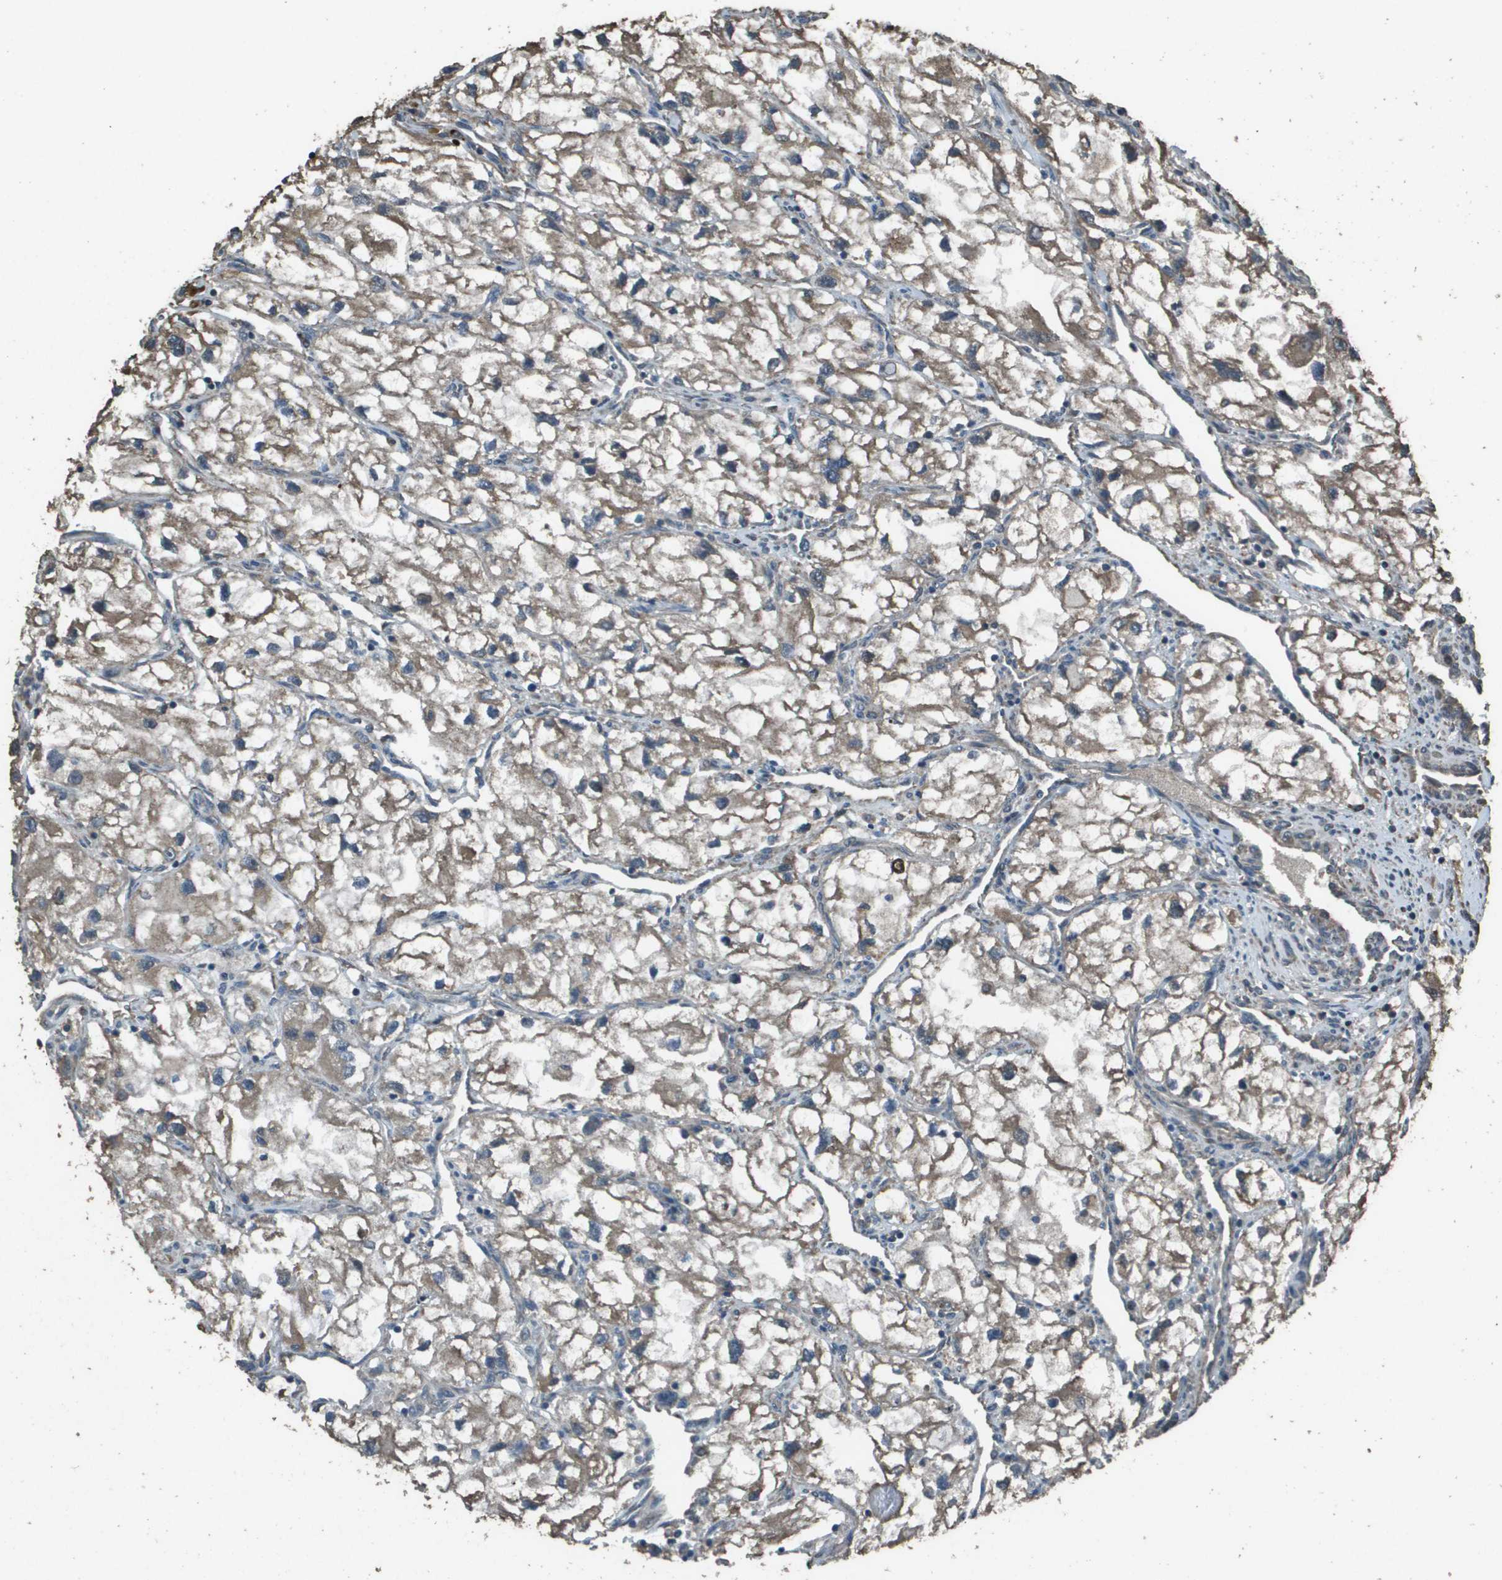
{"staining": {"intensity": "moderate", "quantity": ">75%", "location": "cytoplasmic/membranous"}, "tissue": "renal cancer", "cell_type": "Tumor cells", "image_type": "cancer", "snomed": [{"axis": "morphology", "description": "Adenocarcinoma, NOS"}, {"axis": "topography", "description": "Kidney"}], "caption": "Renal cancer tissue exhibits moderate cytoplasmic/membranous expression in approximately >75% of tumor cells, visualized by immunohistochemistry.", "gene": "FIG4", "patient": {"sex": "female", "age": 70}}